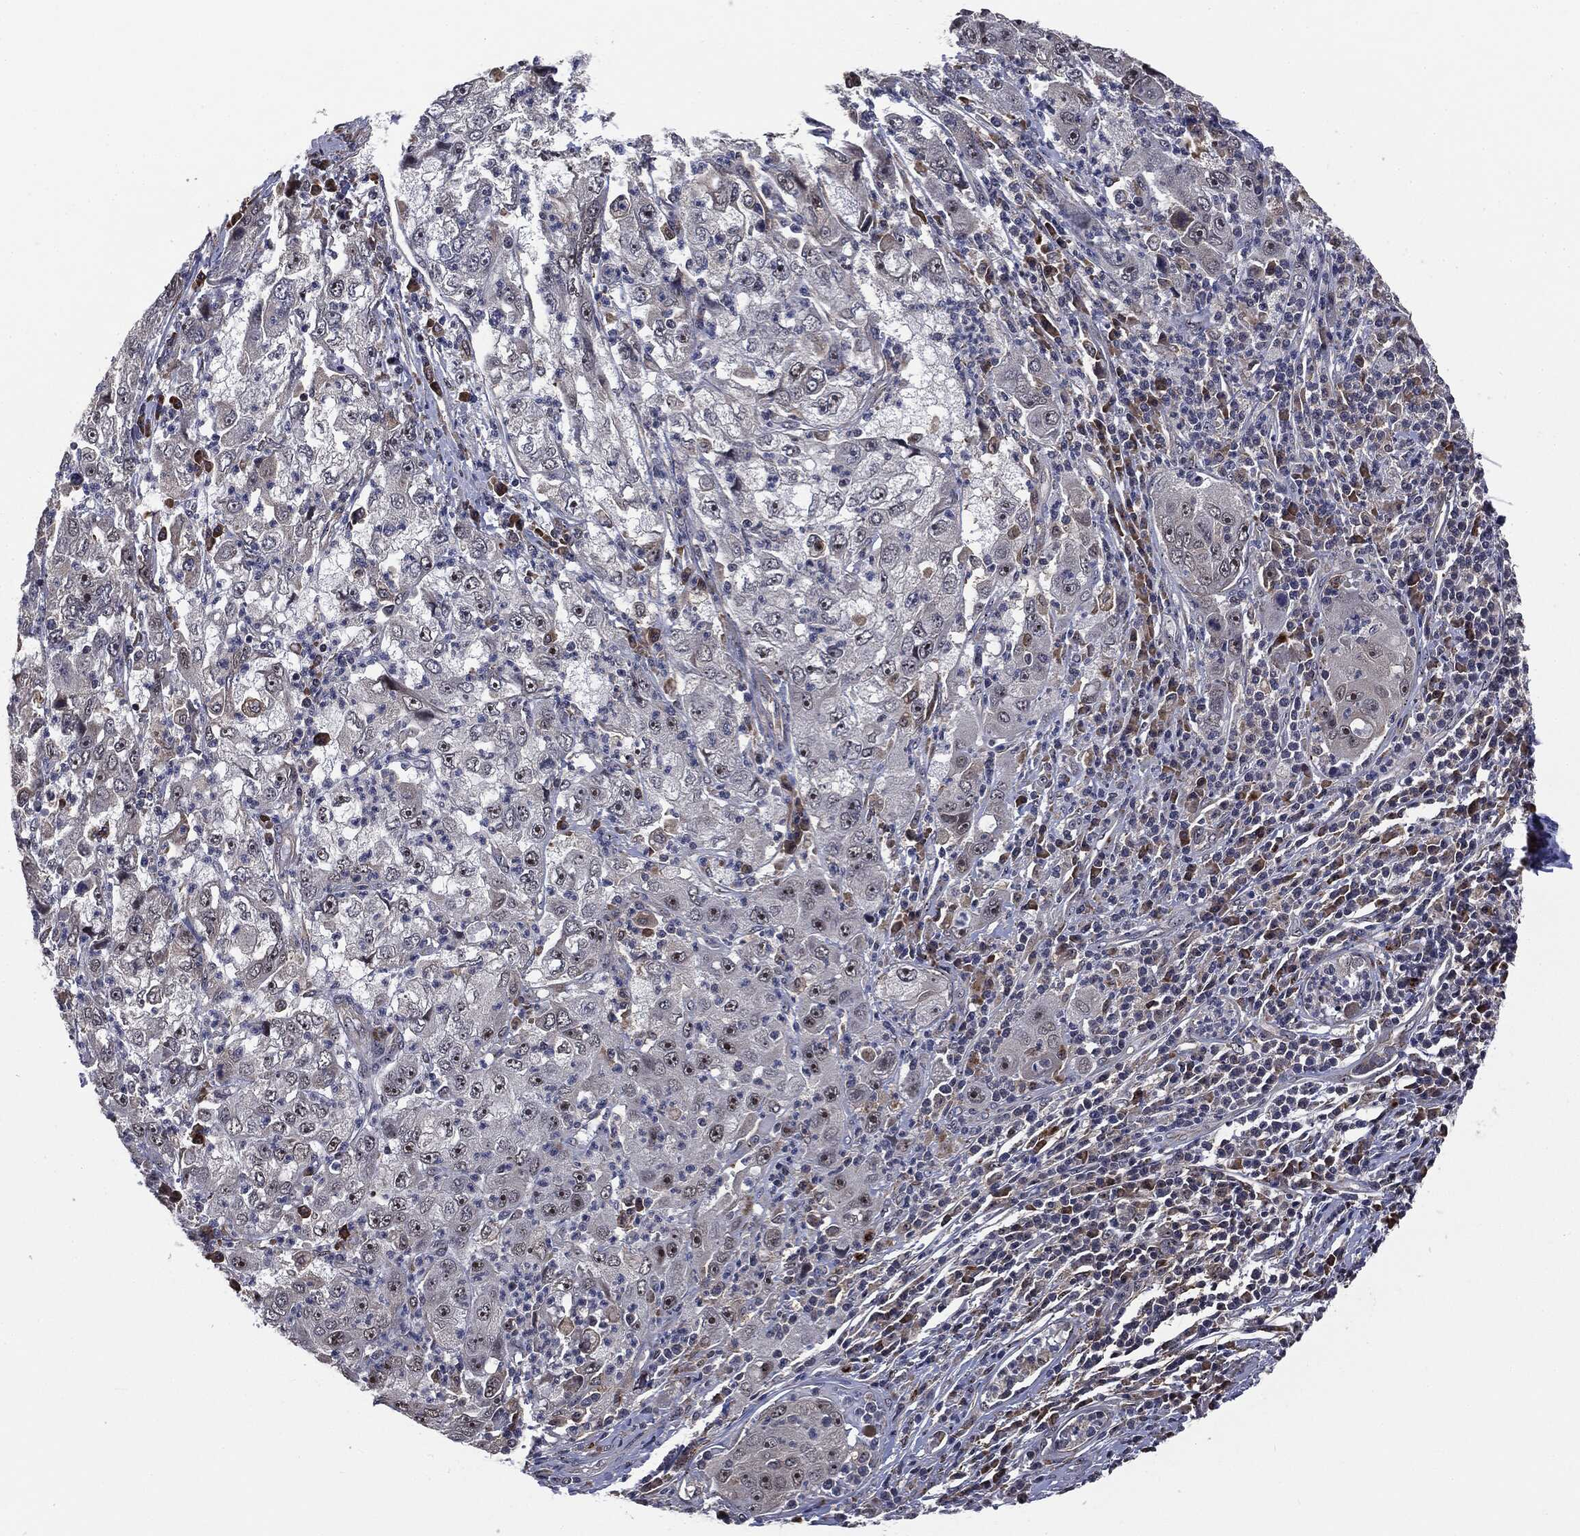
{"staining": {"intensity": "moderate", "quantity": "<25%", "location": "nuclear"}, "tissue": "cervical cancer", "cell_type": "Tumor cells", "image_type": "cancer", "snomed": [{"axis": "morphology", "description": "Squamous cell carcinoma, NOS"}, {"axis": "topography", "description": "Cervix"}], "caption": "Protein expression analysis of cervical cancer demonstrates moderate nuclear positivity in about <25% of tumor cells.", "gene": "TRMT1L", "patient": {"sex": "female", "age": 36}}